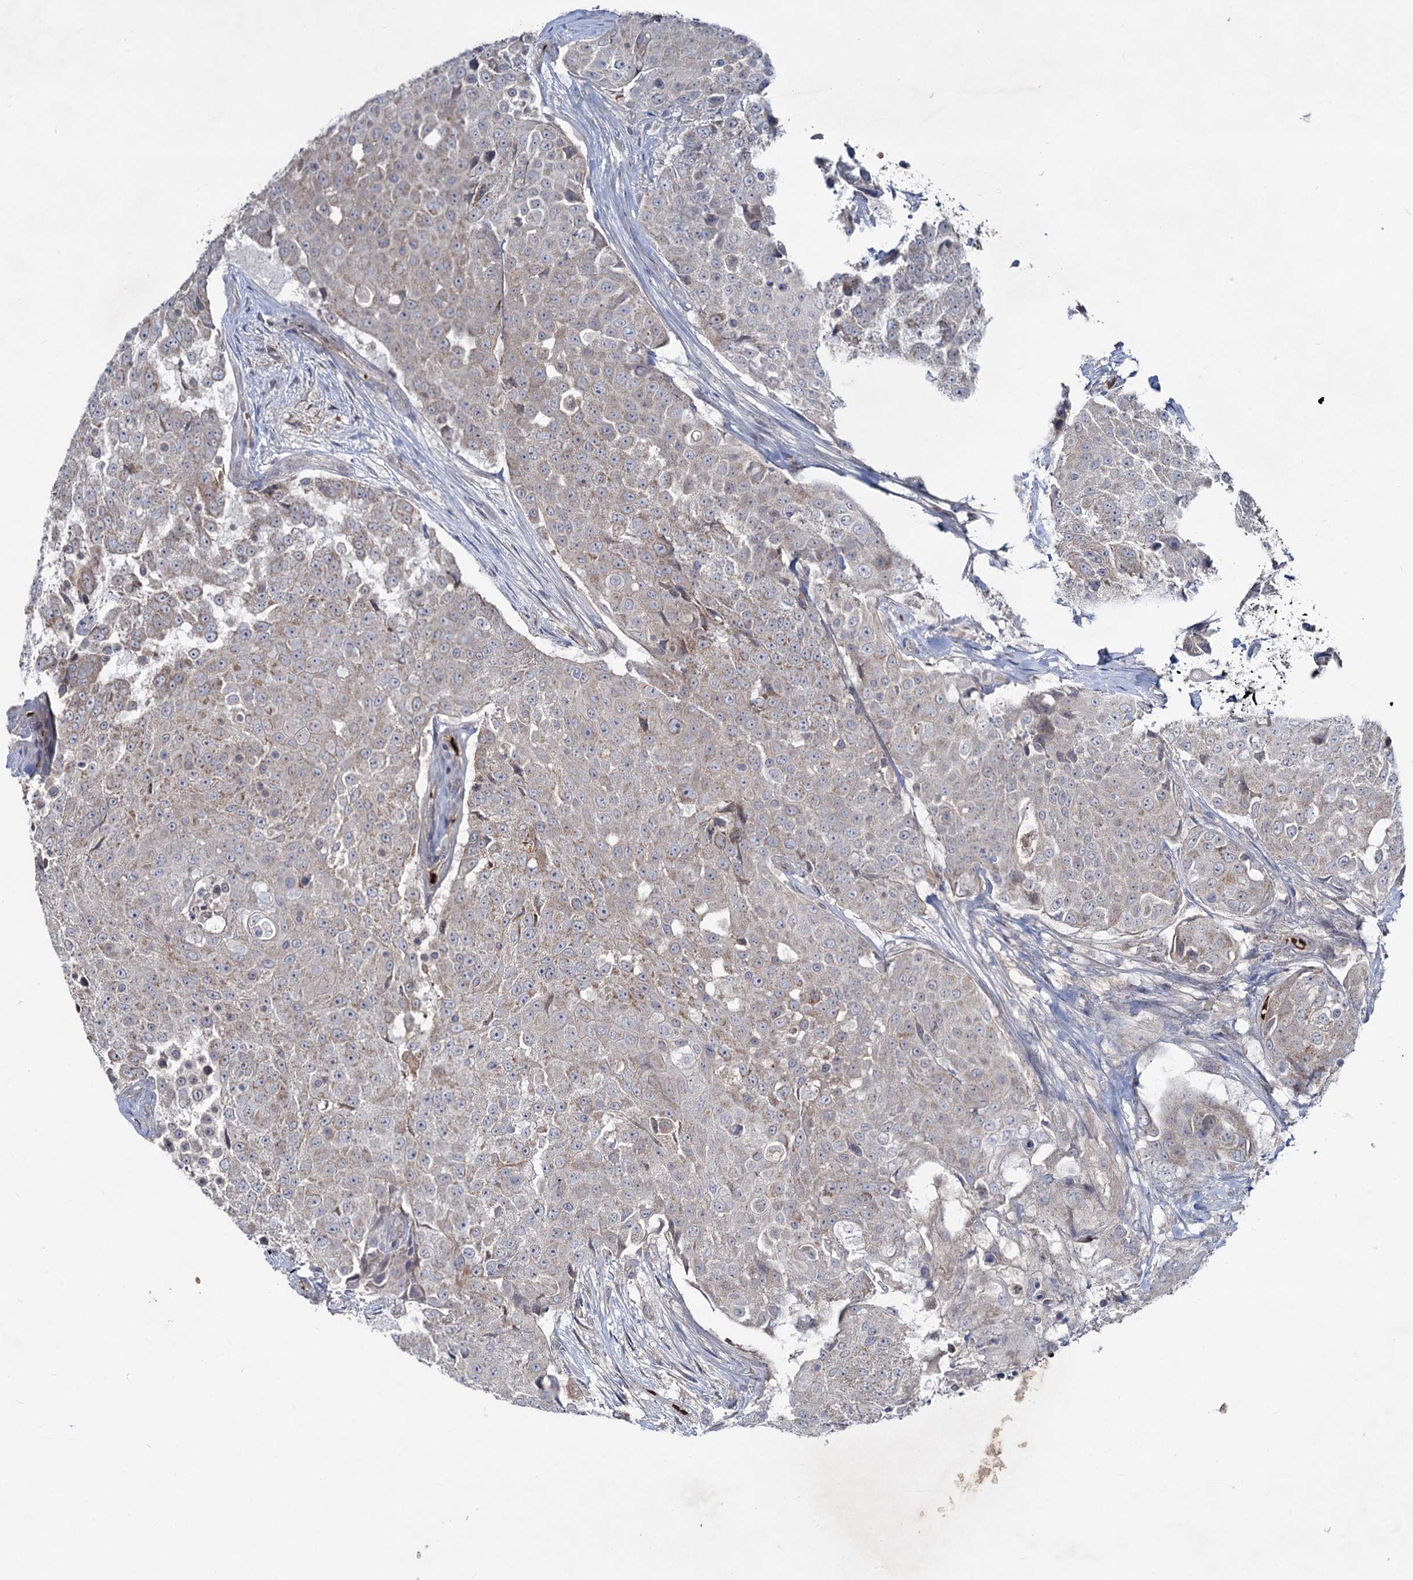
{"staining": {"intensity": "weak", "quantity": "<25%", "location": "cytoplasmic/membranous"}, "tissue": "urothelial cancer", "cell_type": "Tumor cells", "image_type": "cancer", "snomed": [{"axis": "morphology", "description": "Urothelial carcinoma, High grade"}, {"axis": "topography", "description": "Urinary bladder"}], "caption": "Immunohistochemistry of human urothelial carcinoma (high-grade) exhibits no expression in tumor cells.", "gene": "RNF6", "patient": {"sex": "female", "age": 63}}